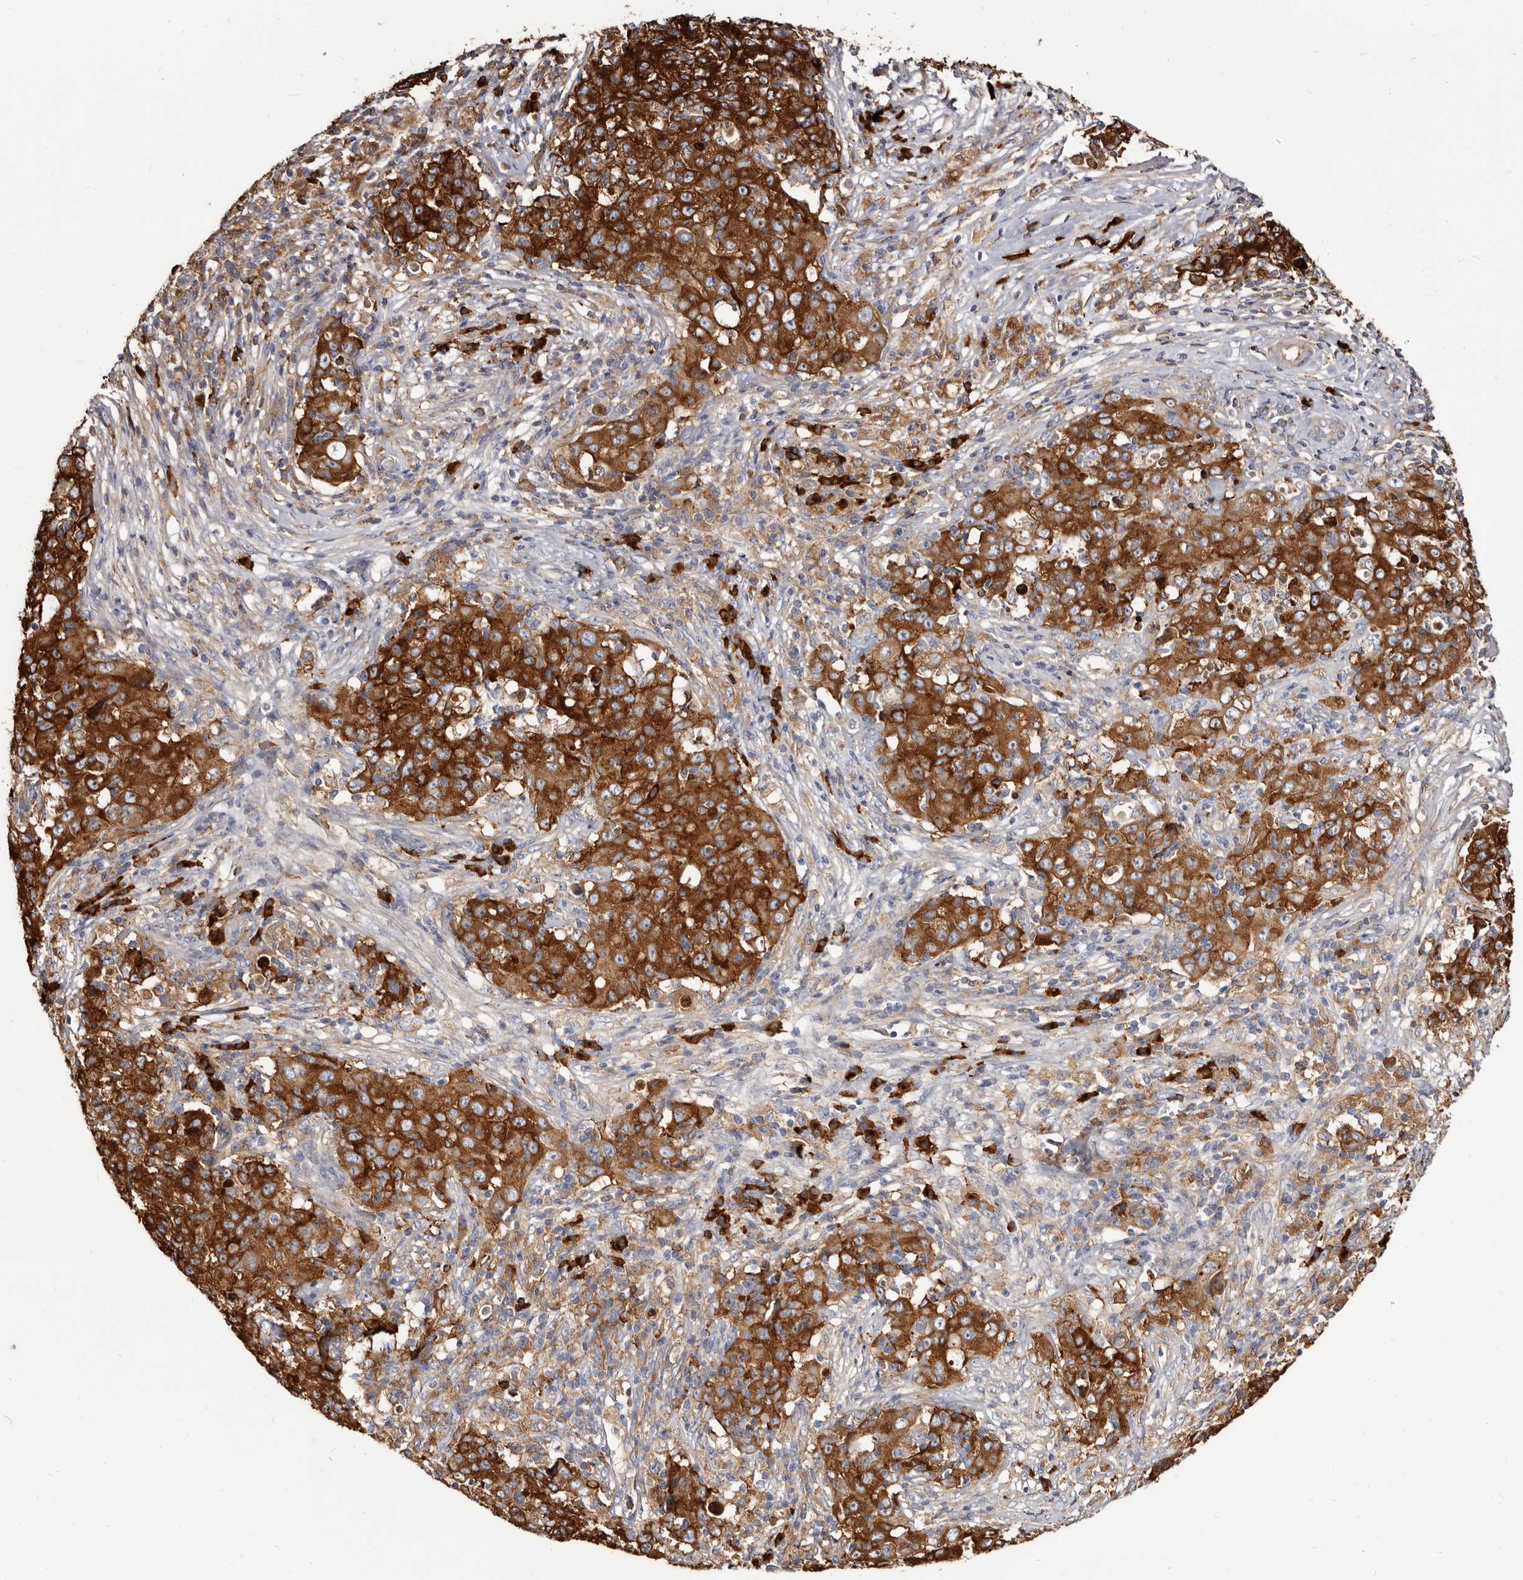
{"staining": {"intensity": "strong", "quantity": ">75%", "location": "cytoplasmic/membranous"}, "tissue": "ovarian cancer", "cell_type": "Tumor cells", "image_type": "cancer", "snomed": [{"axis": "morphology", "description": "Carcinoma, endometroid"}, {"axis": "topography", "description": "Ovary"}], "caption": "Endometroid carcinoma (ovarian) stained for a protein (brown) exhibits strong cytoplasmic/membranous positive staining in approximately >75% of tumor cells.", "gene": "TPD52", "patient": {"sex": "female", "age": 42}}